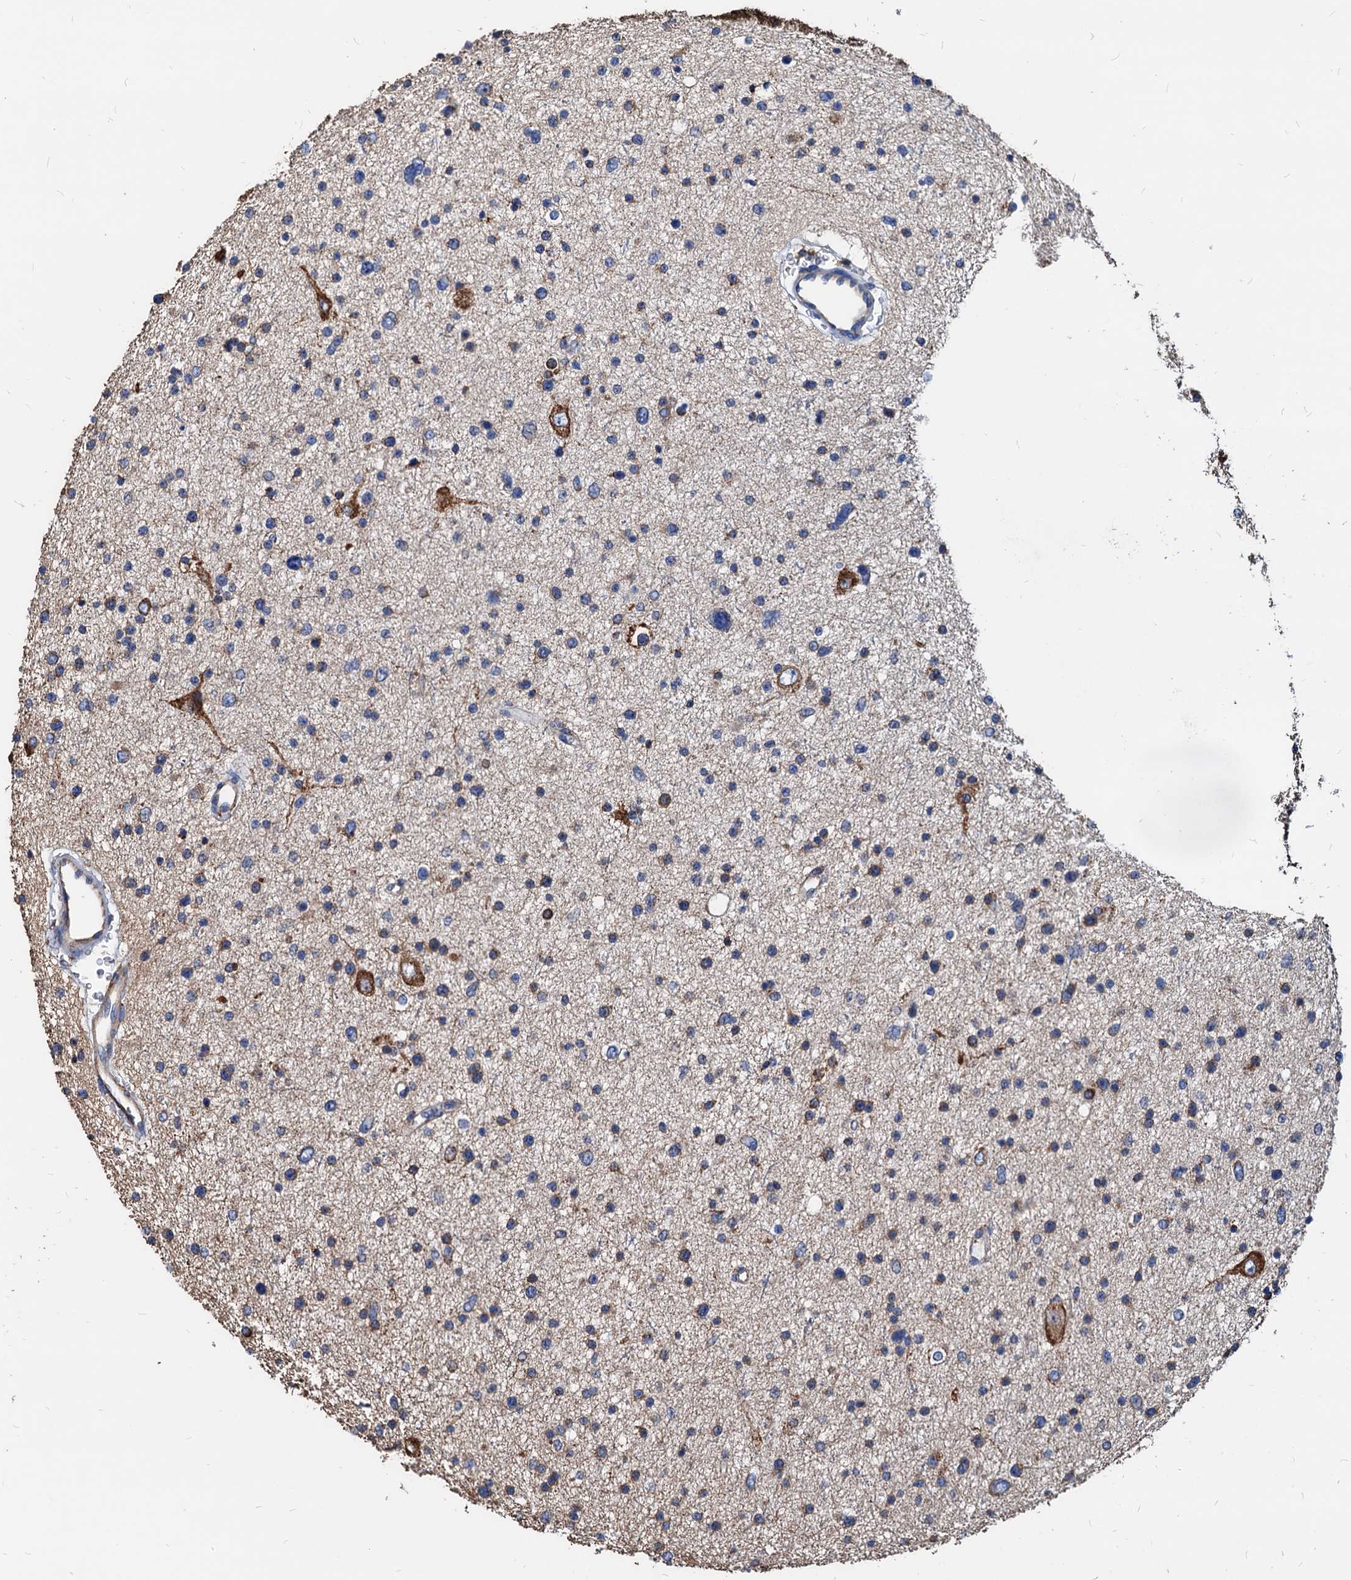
{"staining": {"intensity": "weak", "quantity": "<25%", "location": "cytoplasmic/membranous"}, "tissue": "glioma", "cell_type": "Tumor cells", "image_type": "cancer", "snomed": [{"axis": "morphology", "description": "Glioma, malignant, Low grade"}, {"axis": "topography", "description": "Brain"}], "caption": "Immunohistochemistry (IHC) of glioma shows no positivity in tumor cells.", "gene": "HSPA5", "patient": {"sex": "female", "age": 37}}